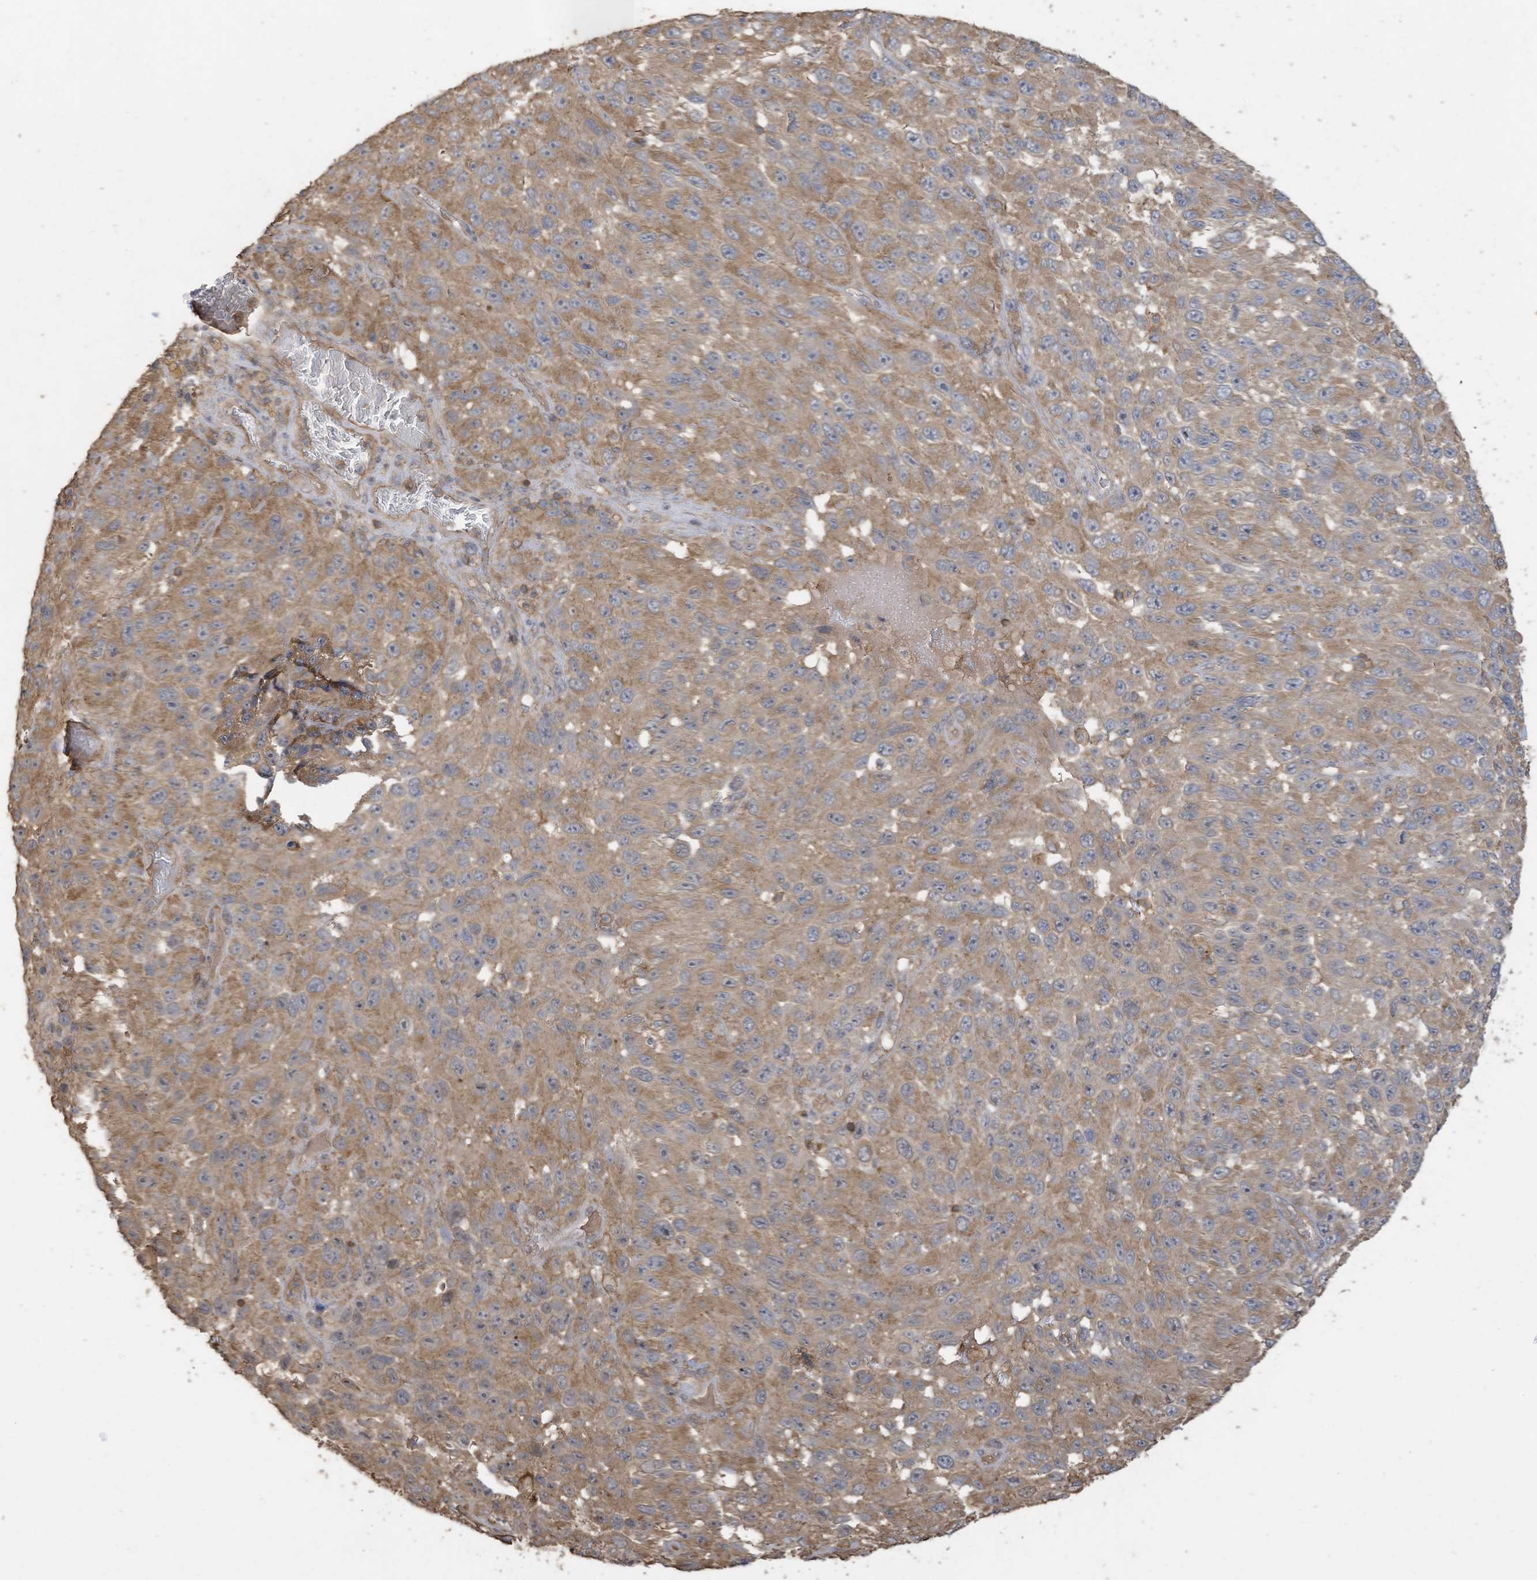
{"staining": {"intensity": "weak", "quantity": ">75%", "location": "cytoplasmic/membranous"}, "tissue": "melanoma", "cell_type": "Tumor cells", "image_type": "cancer", "snomed": [{"axis": "morphology", "description": "Malignant melanoma, NOS"}, {"axis": "topography", "description": "Skin"}], "caption": "The immunohistochemical stain highlights weak cytoplasmic/membranous positivity in tumor cells of malignant melanoma tissue.", "gene": "COX10", "patient": {"sex": "female", "age": 96}}